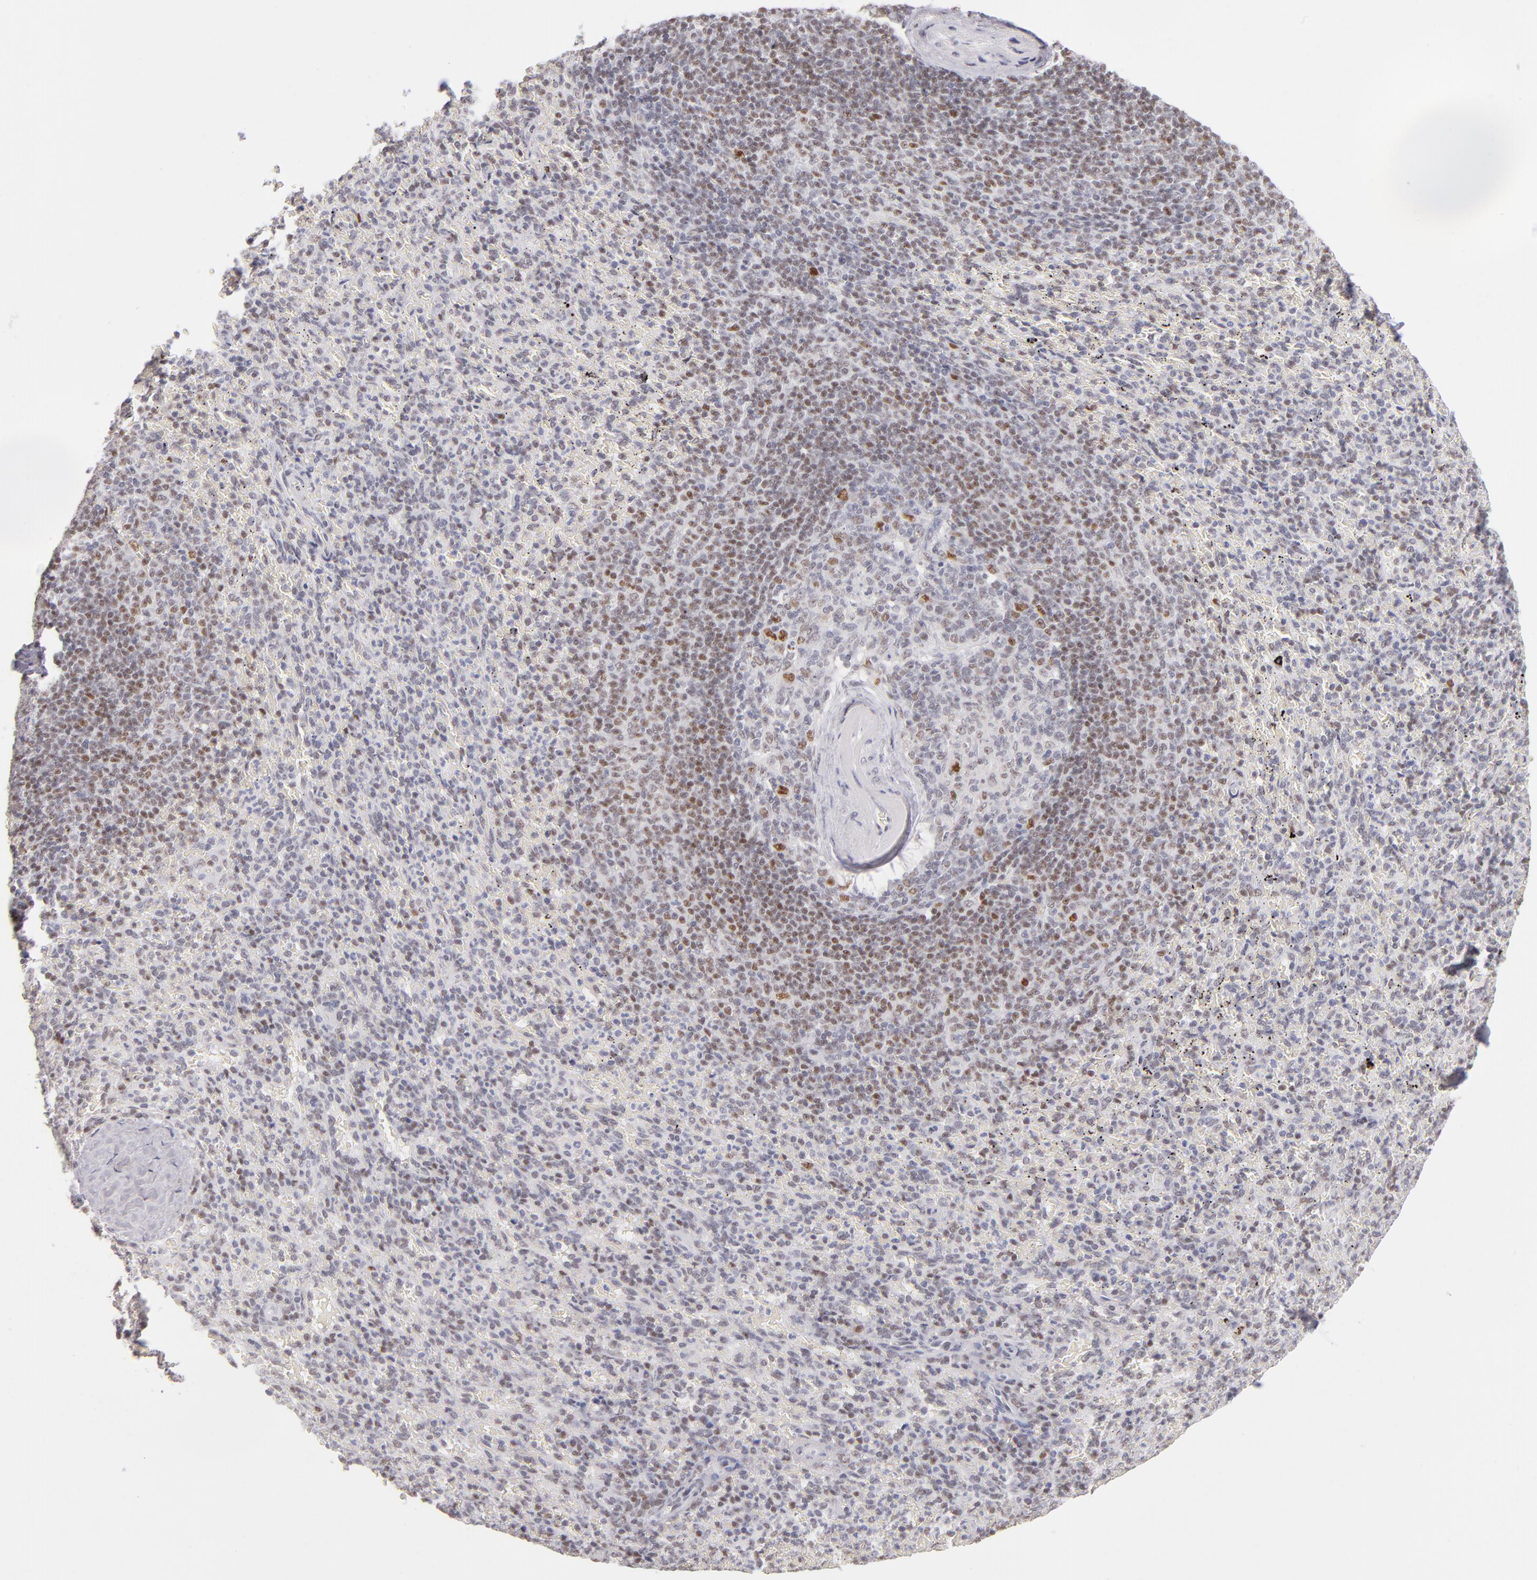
{"staining": {"intensity": "weak", "quantity": "25%-75%", "location": "nuclear"}, "tissue": "spleen", "cell_type": "Cells in red pulp", "image_type": "normal", "snomed": [{"axis": "morphology", "description": "Normal tissue, NOS"}, {"axis": "topography", "description": "Spleen"}], "caption": "A high-resolution micrograph shows immunohistochemistry staining of normal spleen, which displays weak nuclear staining in about 25%-75% of cells in red pulp. (Stains: DAB (3,3'-diaminobenzidine) in brown, nuclei in blue, Microscopy: brightfield microscopy at high magnification).", "gene": "TFAP4", "patient": {"sex": "female", "age": 43}}